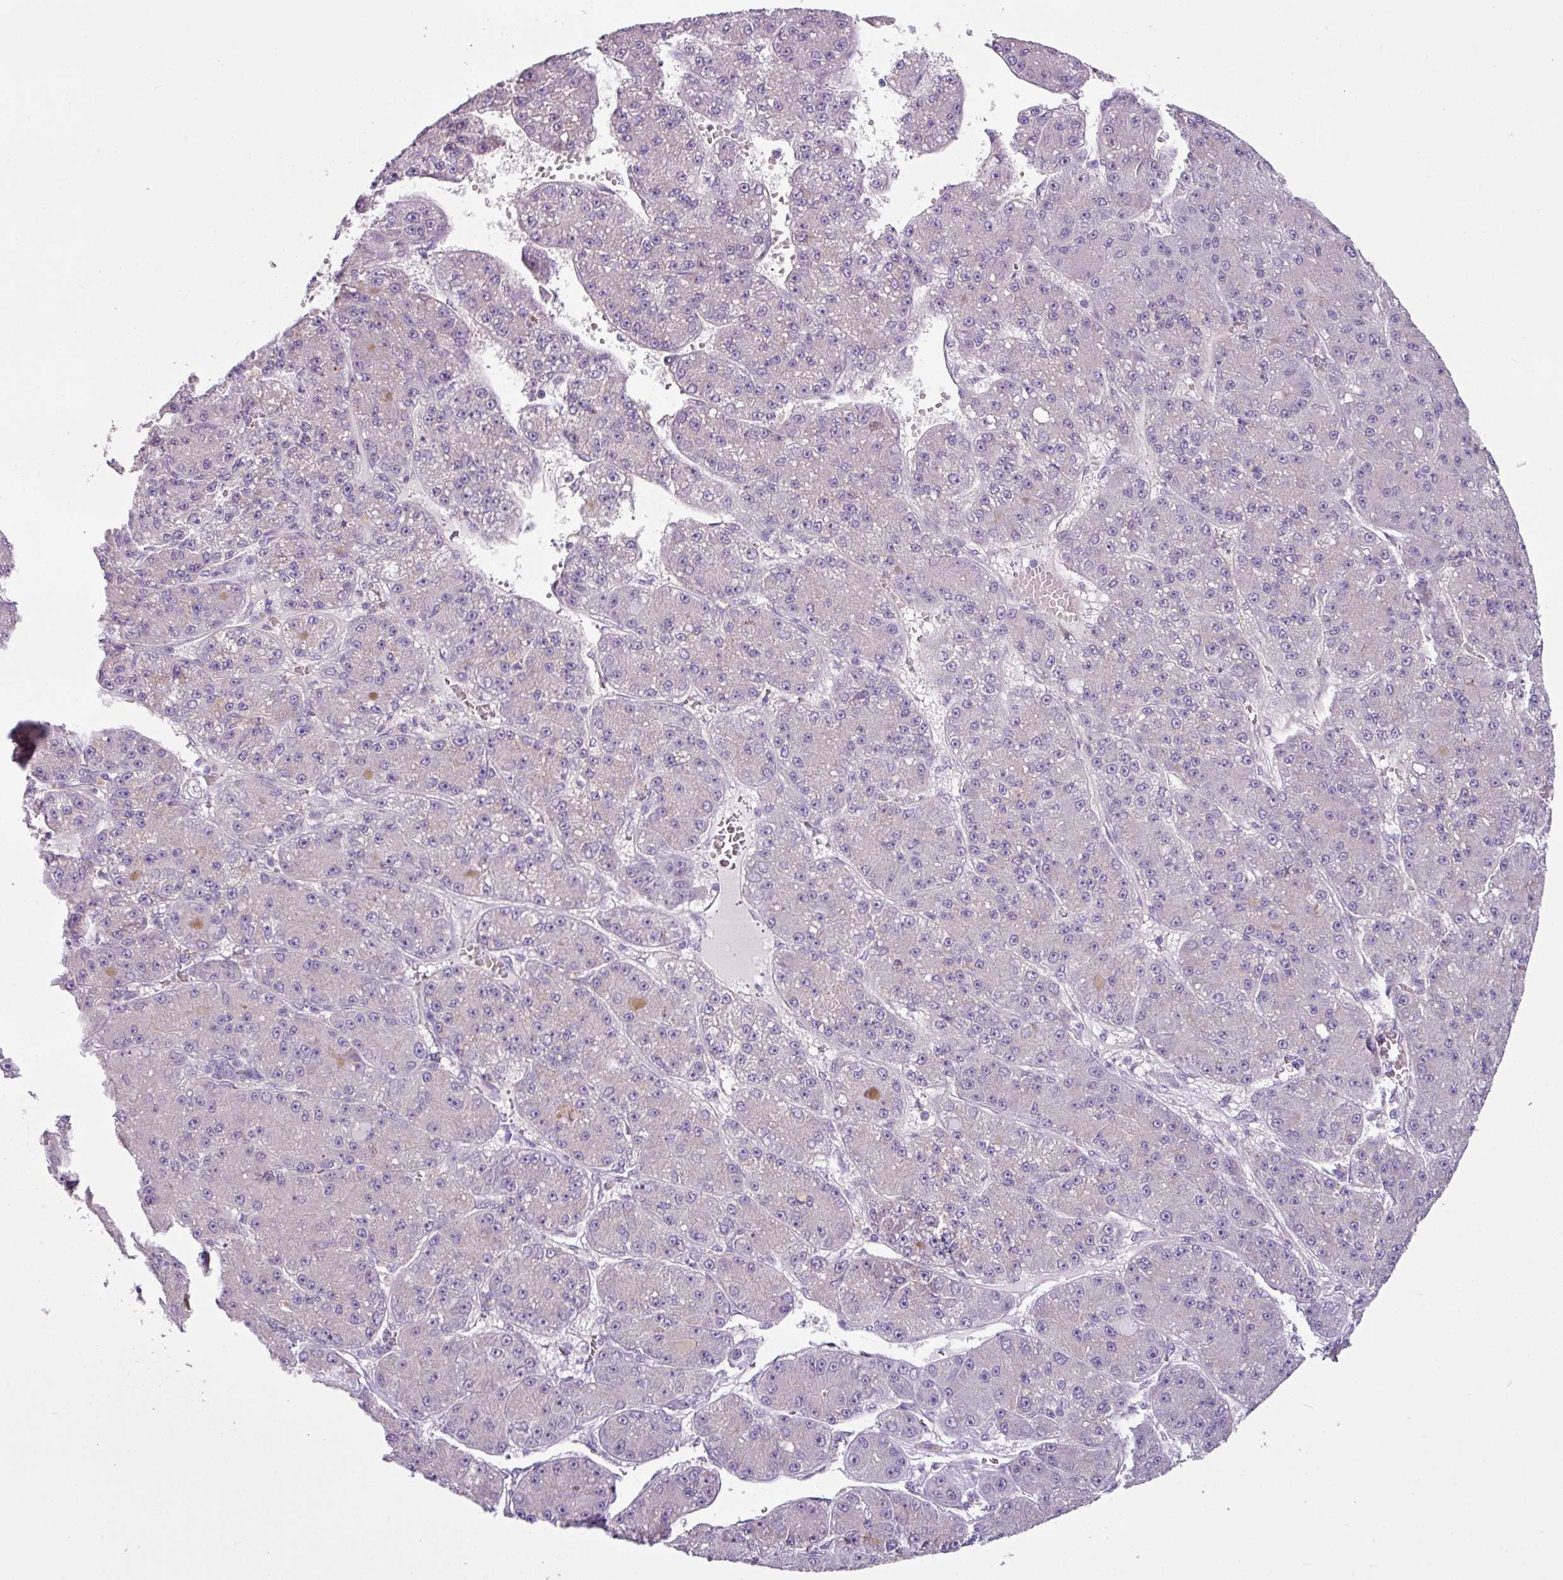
{"staining": {"intensity": "negative", "quantity": "none", "location": "none"}, "tissue": "liver cancer", "cell_type": "Tumor cells", "image_type": "cancer", "snomed": [{"axis": "morphology", "description": "Carcinoma, Hepatocellular, NOS"}, {"axis": "topography", "description": "Liver"}], "caption": "IHC micrograph of neoplastic tissue: liver cancer (hepatocellular carcinoma) stained with DAB shows no significant protein staining in tumor cells. Nuclei are stained in blue.", "gene": "TMEM178B", "patient": {"sex": "male", "age": 67}}